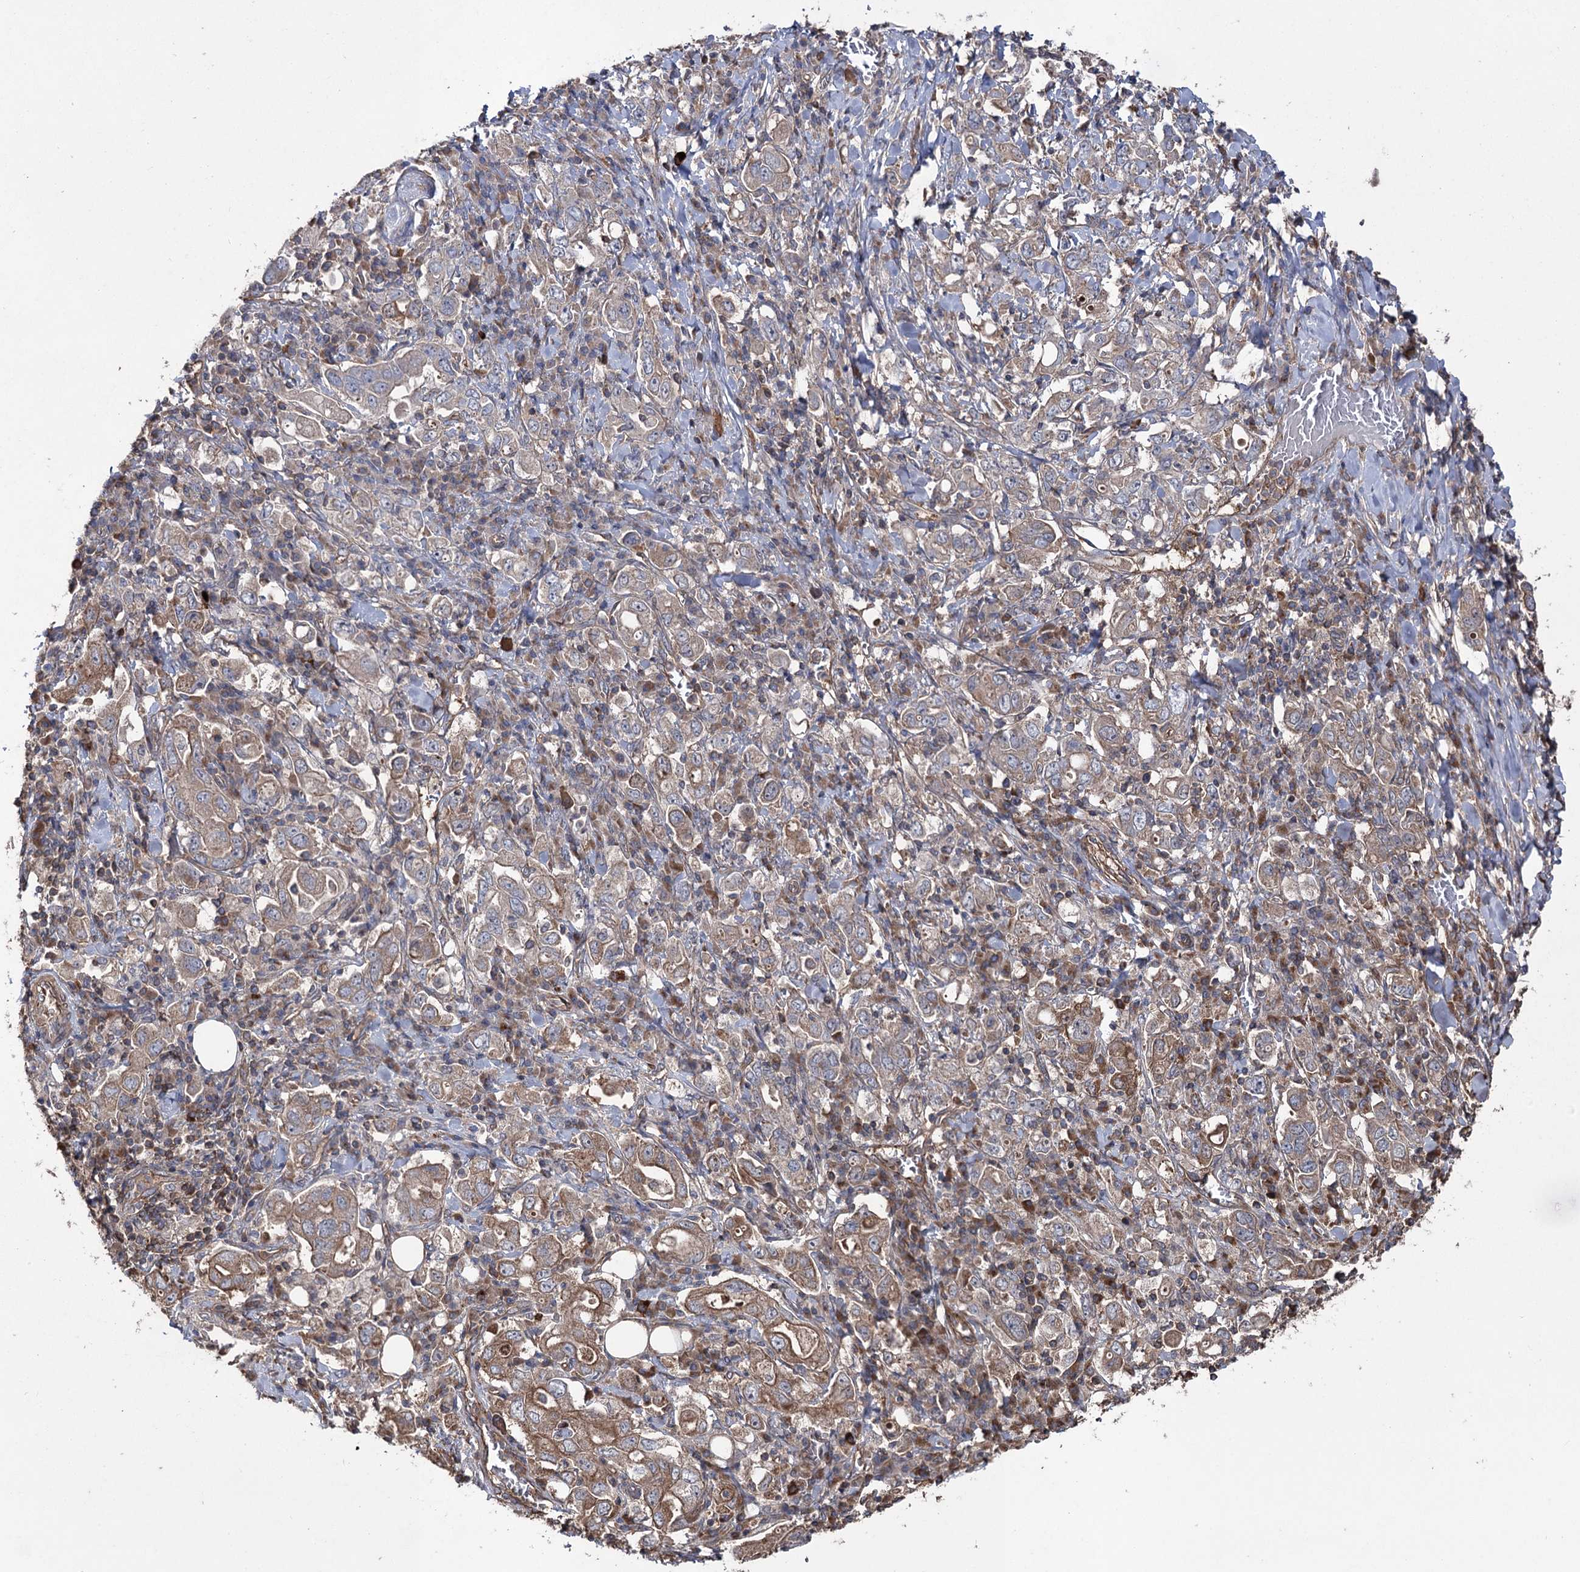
{"staining": {"intensity": "weak", "quantity": "25%-75%", "location": "cytoplasmic/membranous"}, "tissue": "stomach cancer", "cell_type": "Tumor cells", "image_type": "cancer", "snomed": [{"axis": "morphology", "description": "Adenocarcinoma, NOS"}, {"axis": "topography", "description": "Stomach, upper"}], "caption": "Human stomach cancer (adenocarcinoma) stained for a protein (brown) reveals weak cytoplasmic/membranous positive positivity in approximately 25%-75% of tumor cells.", "gene": "LARS2", "patient": {"sex": "male", "age": 62}}